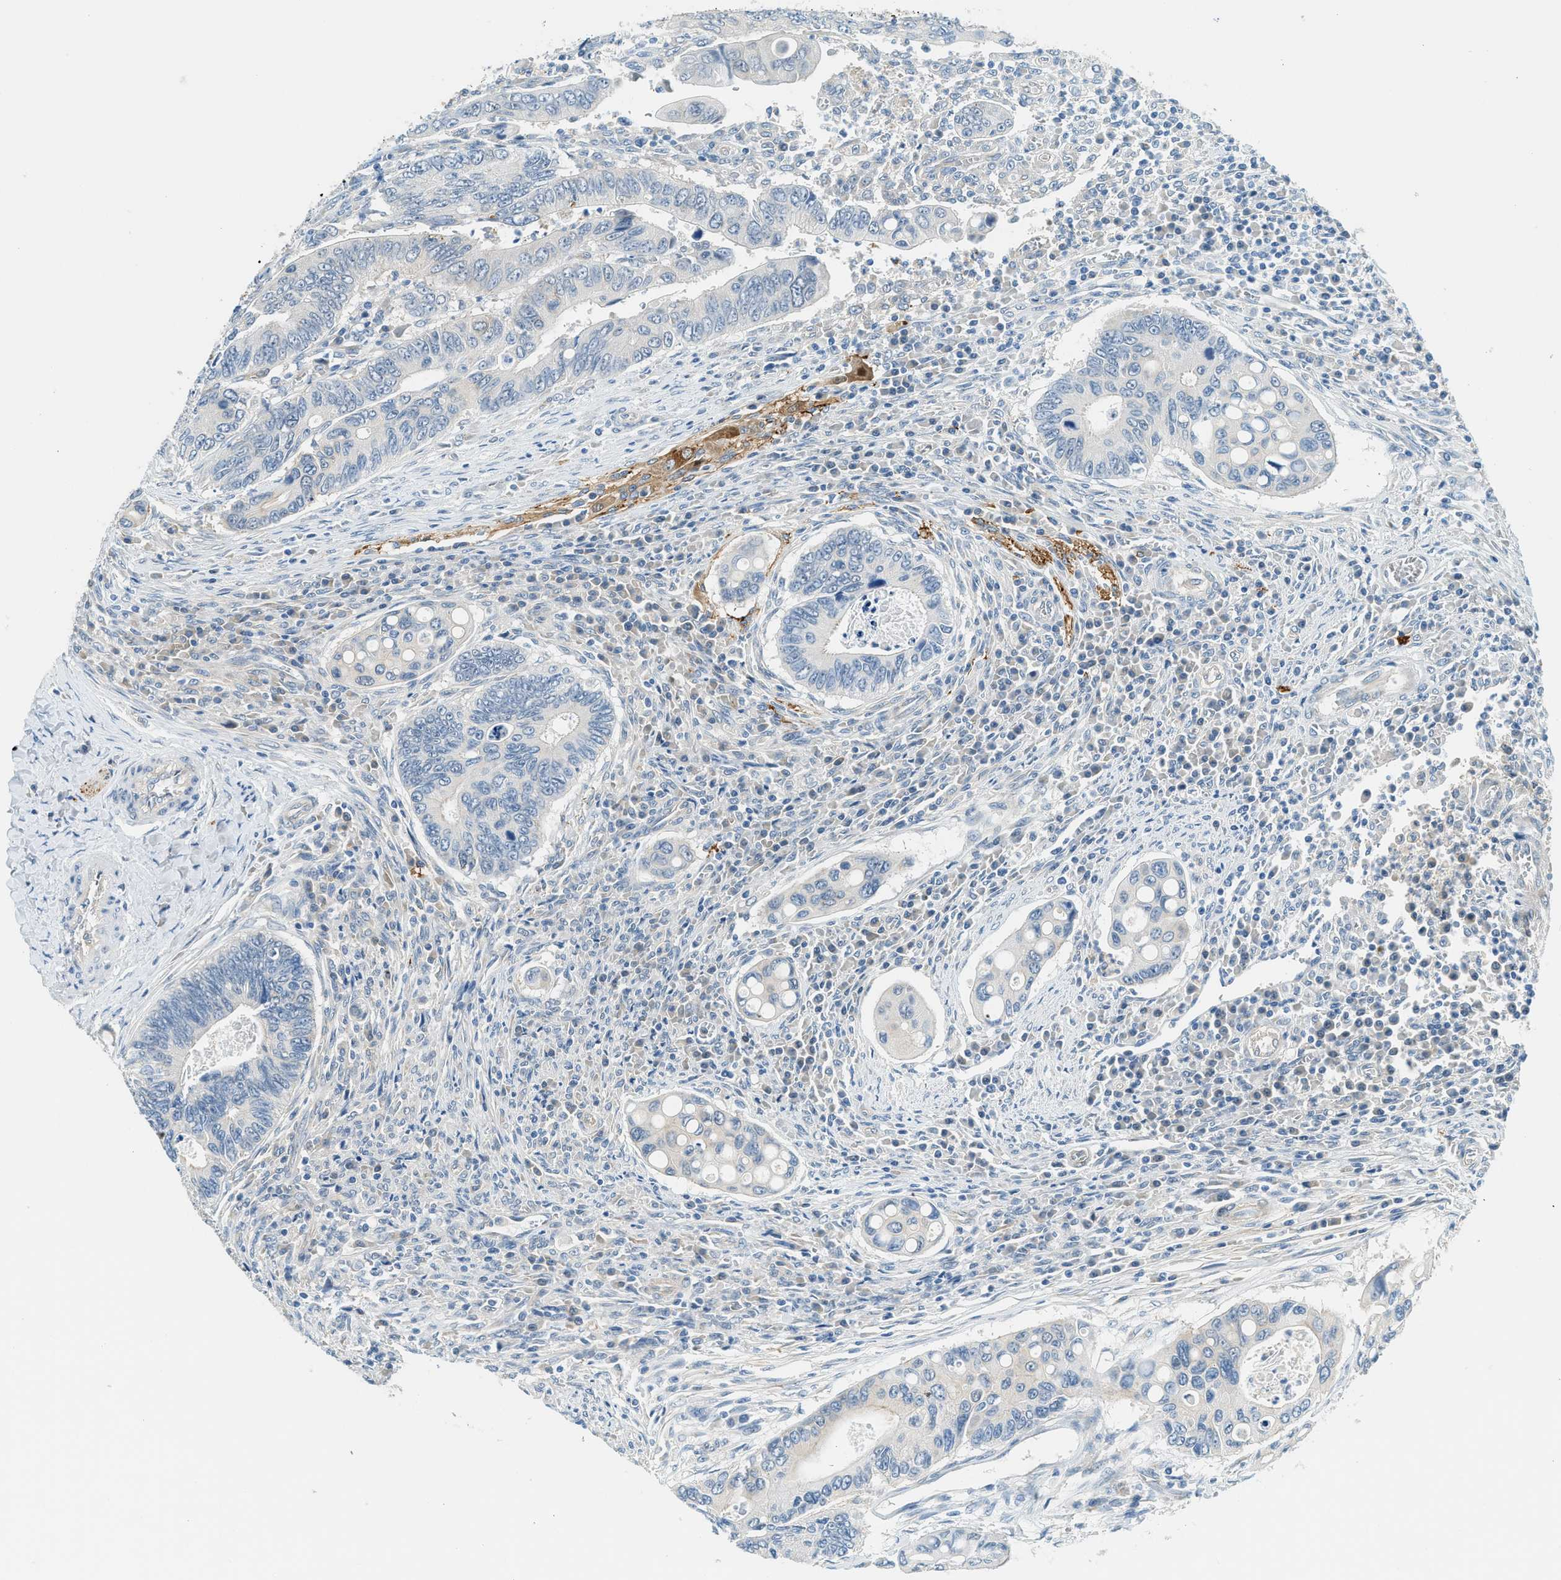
{"staining": {"intensity": "negative", "quantity": "none", "location": "none"}, "tissue": "colorectal cancer", "cell_type": "Tumor cells", "image_type": "cancer", "snomed": [{"axis": "morphology", "description": "Inflammation, NOS"}, {"axis": "morphology", "description": "Adenocarcinoma, NOS"}, {"axis": "topography", "description": "Colon"}], "caption": "This is a photomicrograph of immunohistochemistry (IHC) staining of colorectal cancer (adenocarcinoma), which shows no positivity in tumor cells.", "gene": "ZNF367", "patient": {"sex": "male", "age": 72}}